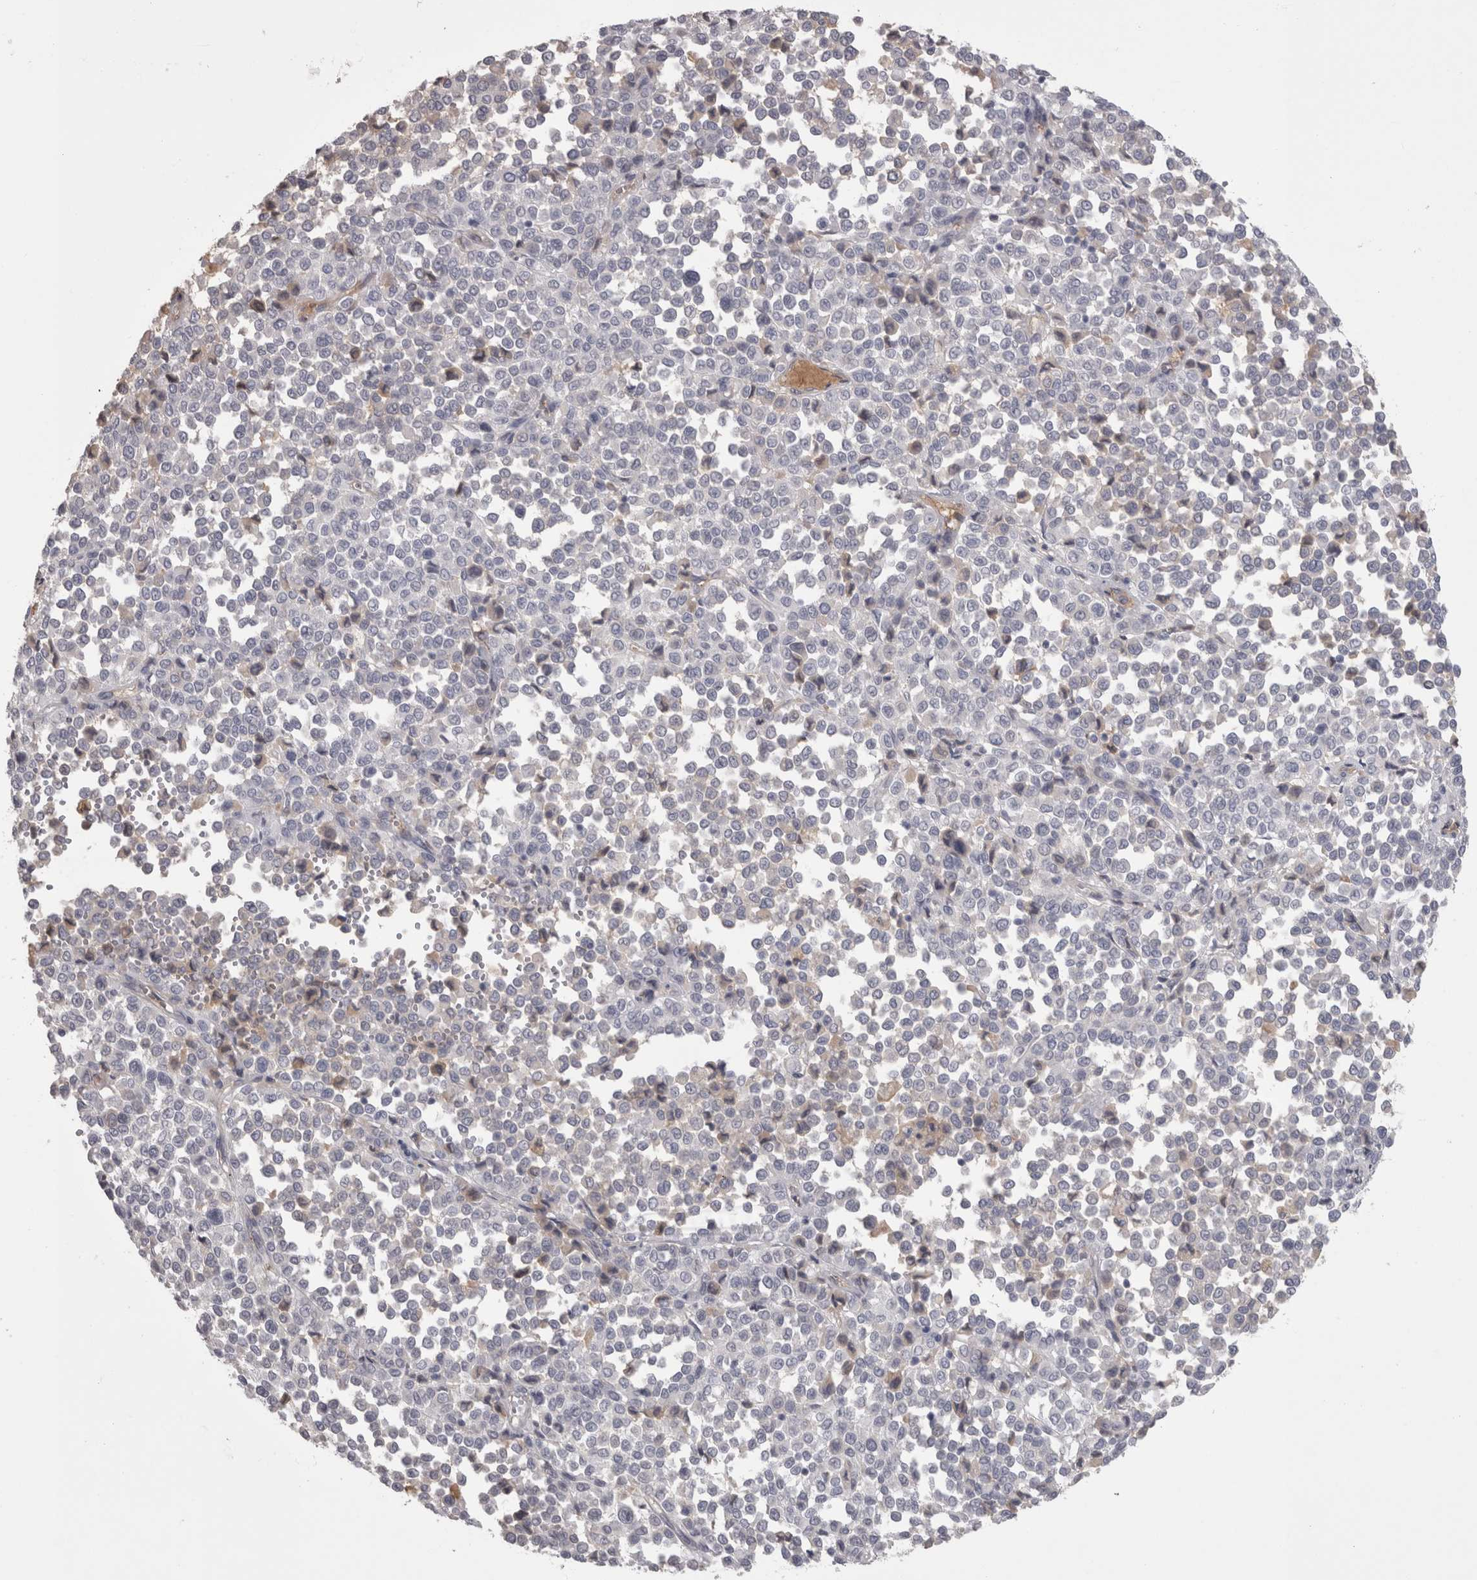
{"staining": {"intensity": "negative", "quantity": "none", "location": "none"}, "tissue": "melanoma", "cell_type": "Tumor cells", "image_type": "cancer", "snomed": [{"axis": "morphology", "description": "Malignant melanoma, Metastatic site"}, {"axis": "topography", "description": "Pancreas"}], "caption": "Immunohistochemical staining of malignant melanoma (metastatic site) exhibits no significant expression in tumor cells. (Immunohistochemistry, brightfield microscopy, high magnification).", "gene": "SAA4", "patient": {"sex": "female", "age": 30}}